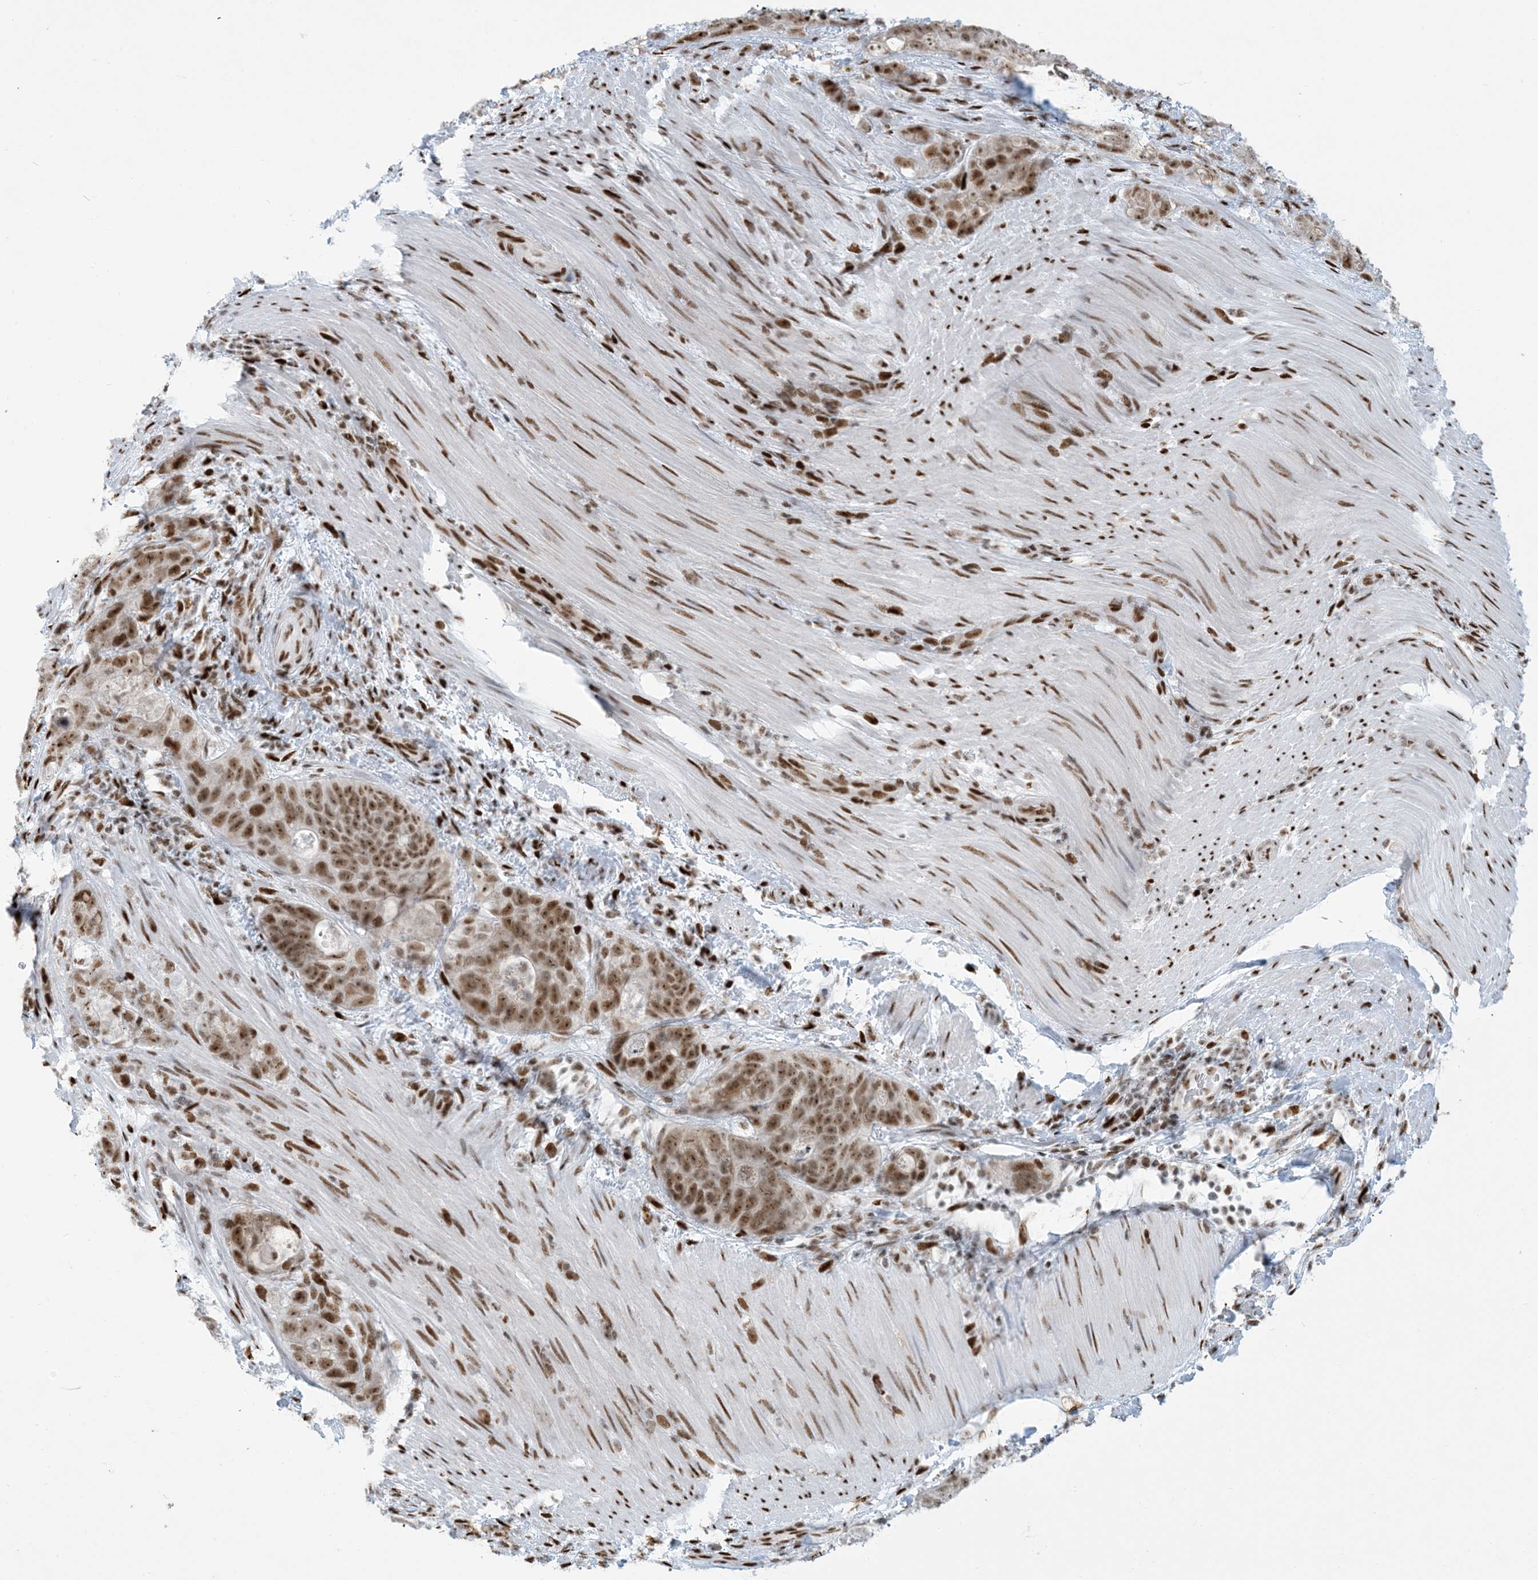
{"staining": {"intensity": "moderate", "quantity": ">75%", "location": "nuclear"}, "tissue": "stomach cancer", "cell_type": "Tumor cells", "image_type": "cancer", "snomed": [{"axis": "morphology", "description": "Normal tissue, NOS"}, {"axis": "morphology", "description": "Adenocarcinoma, NOS"}, {"axis": "topography", "description": "Stomach"}], "caption": "Tumor cells reveal medium levels of moderate nuclear positivity in about >75% of cells in human adenocarcinoma (stomach).", "gene": "STAG1", "patient": {"sex": "female", "age": 89}}